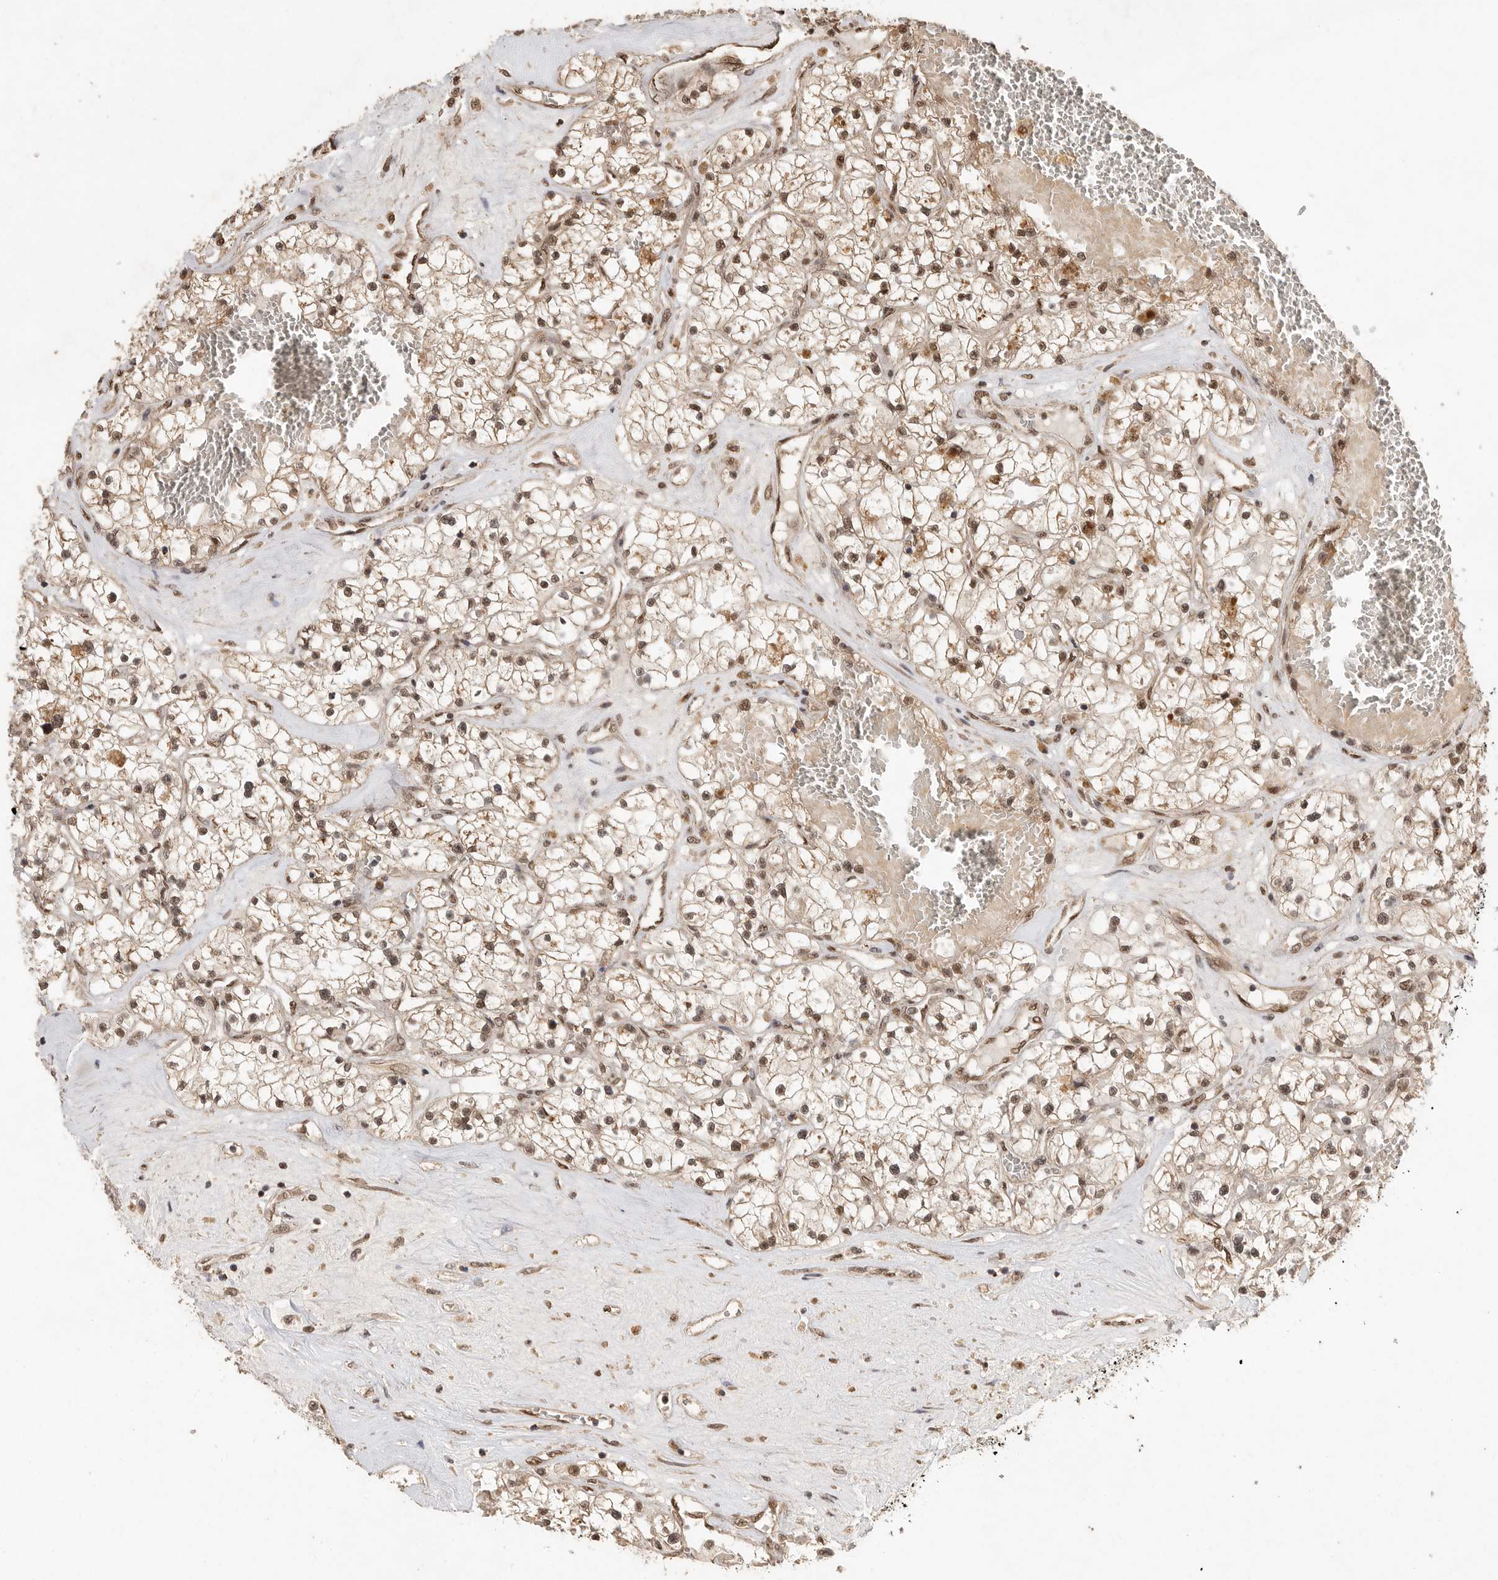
{"staining": {"intensity": "weak", "quantity": ">75%", "location": "nuclear"}, "tissue": "renal cancer", "cell_type": "Tumor cells", "image_type": "cancer", "snomed": [{"axis": "morphology", "description": "Normal tissue, NOS"}, {"axis": "morphology", "description": "Adenocarcinoma, NOS"}, {"axis": "topography", "description": "Kidney"}], "caption": "Immunohistochemical staining of renal cancer shows low levels of weak nuclear protein expression in about >75% of tumor cells.", "gene": "DFFA", "patient": {"sex": "male", "age": 68}}